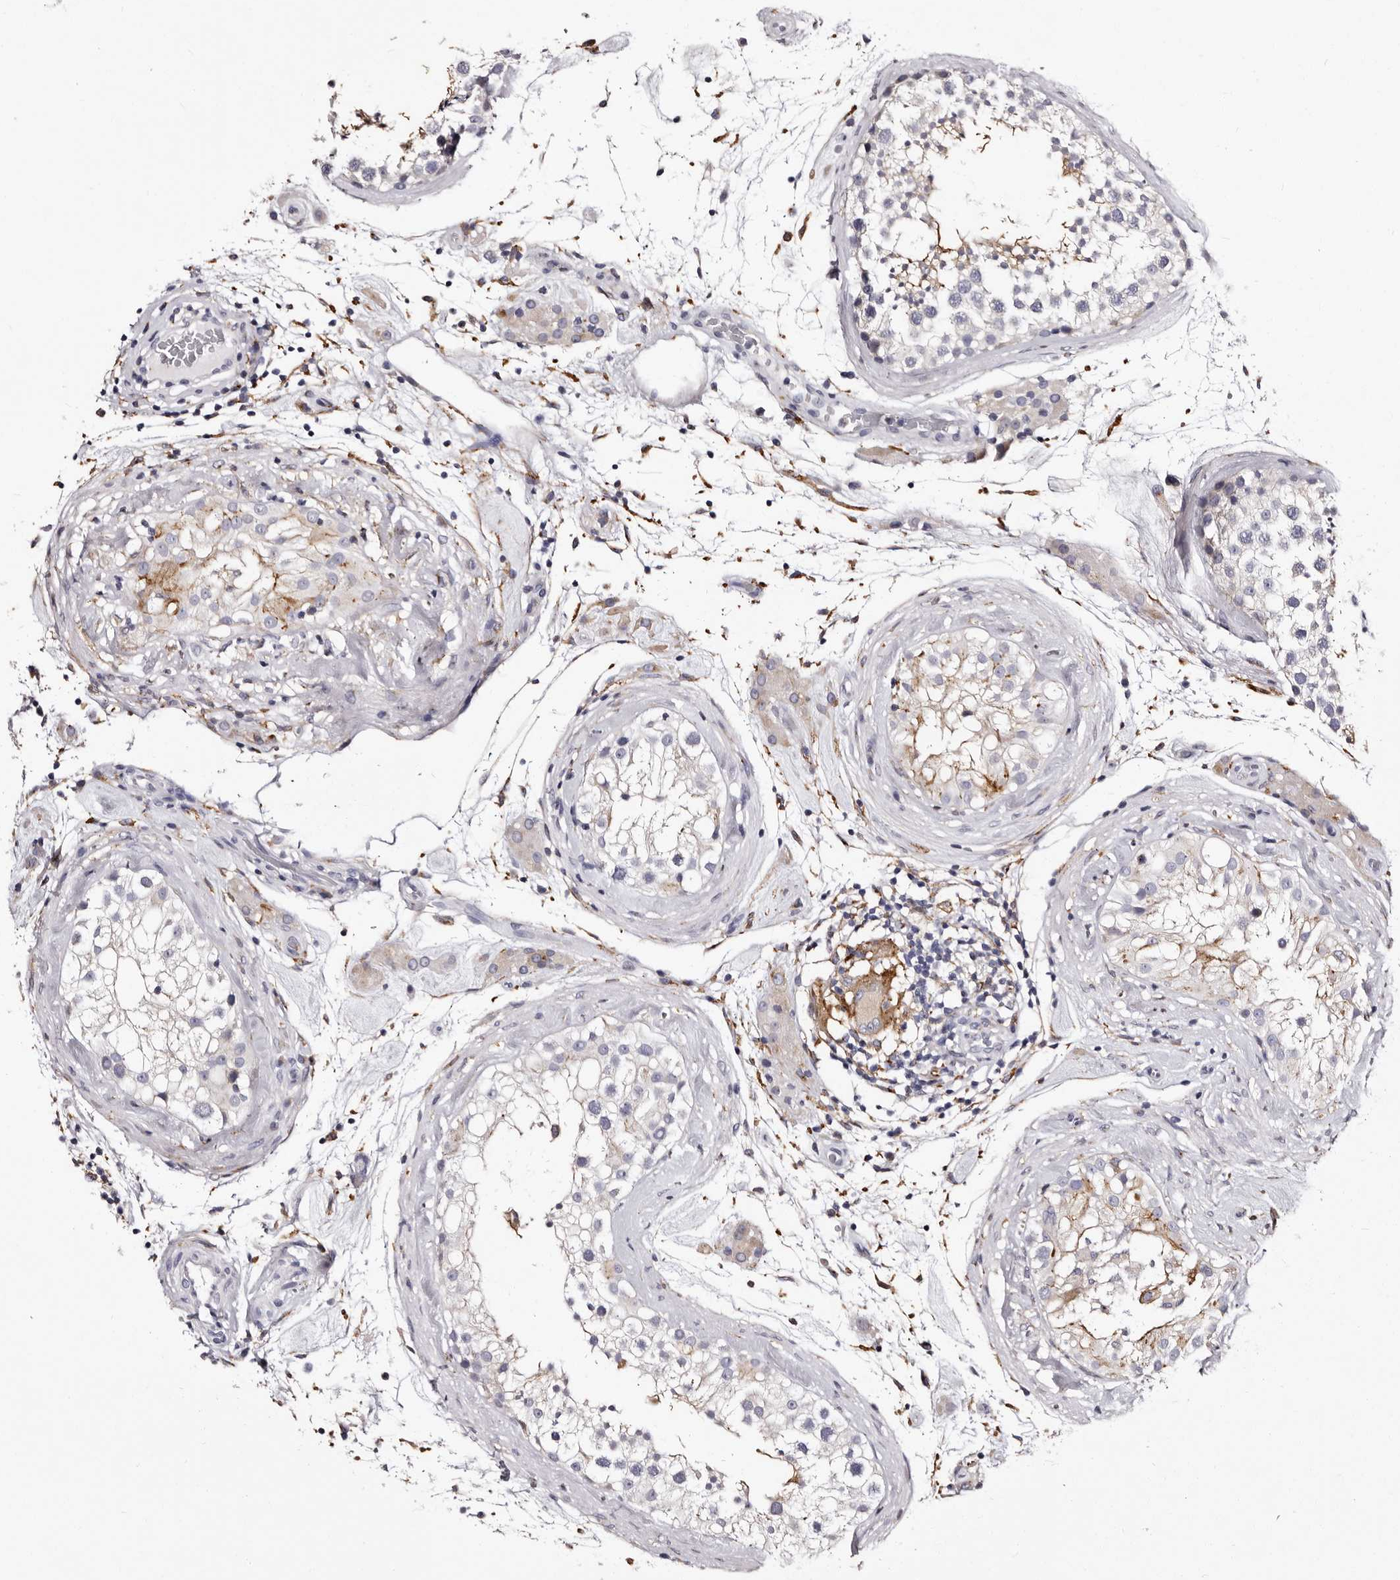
{"staining": {"intensity": "weak", "quantity": "<25%", "location": "cytoplasmic/membranous"}, "tissue": "testis", "cell_type": "Cells in seminiferous ducts", "image_type": "normal", "snomed": [{"axis": "morphology", "description": "Normal tissue, NOS"}, {"axis": "topography", "description": "Testis"}], "caption": "This micrograph is of unremarkable testis stained with IHC to label a protein in brown with the nuclei are counter-stained blue. There is no expression in cells in seminiferous ducts.", "gene": "AUNIP", "patient": {"sex": "male", "age": 46}}